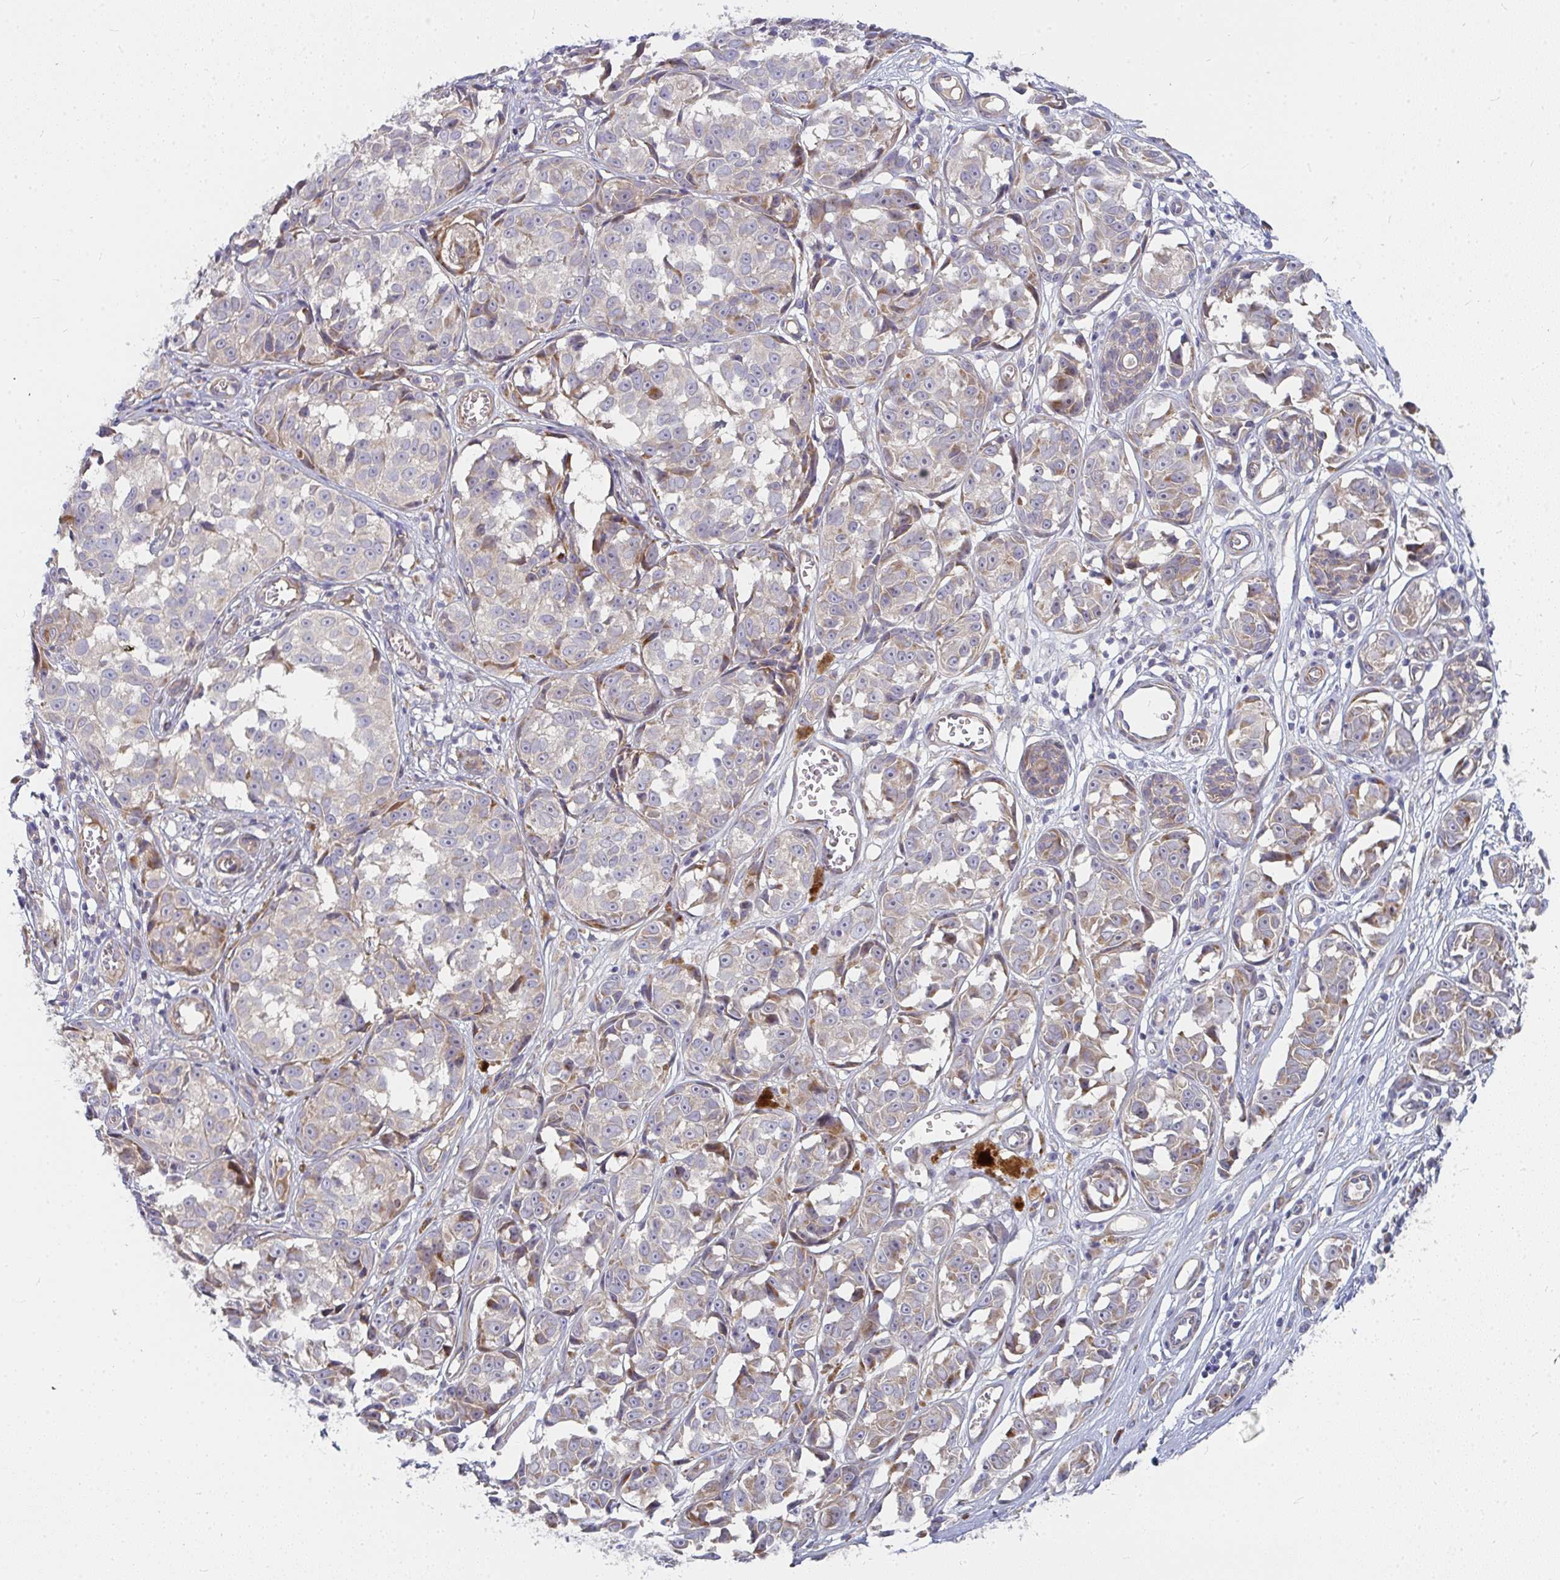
{"staining": {"intensity": "moderate", "quantity": "<25%", "location": "cytoplasmic/membranous"}, "tissue": "melanoma", "cell_type": "Tumor cells", "image_type": "cancer", "snomed": [{"axis": "morphology", "description": "Malignant melanoma, NOS"}, {"axis": "topography", "description": "Skin"}], "caption": "There is low levels of moderate cytoplasmic/membranous positivity in tumor cells of malignant melanoma, as demonstrated by immunohistochemical staining (brown color).", "gene": "RHEBL1", "patient": {"sex": "male", "age": 73}}